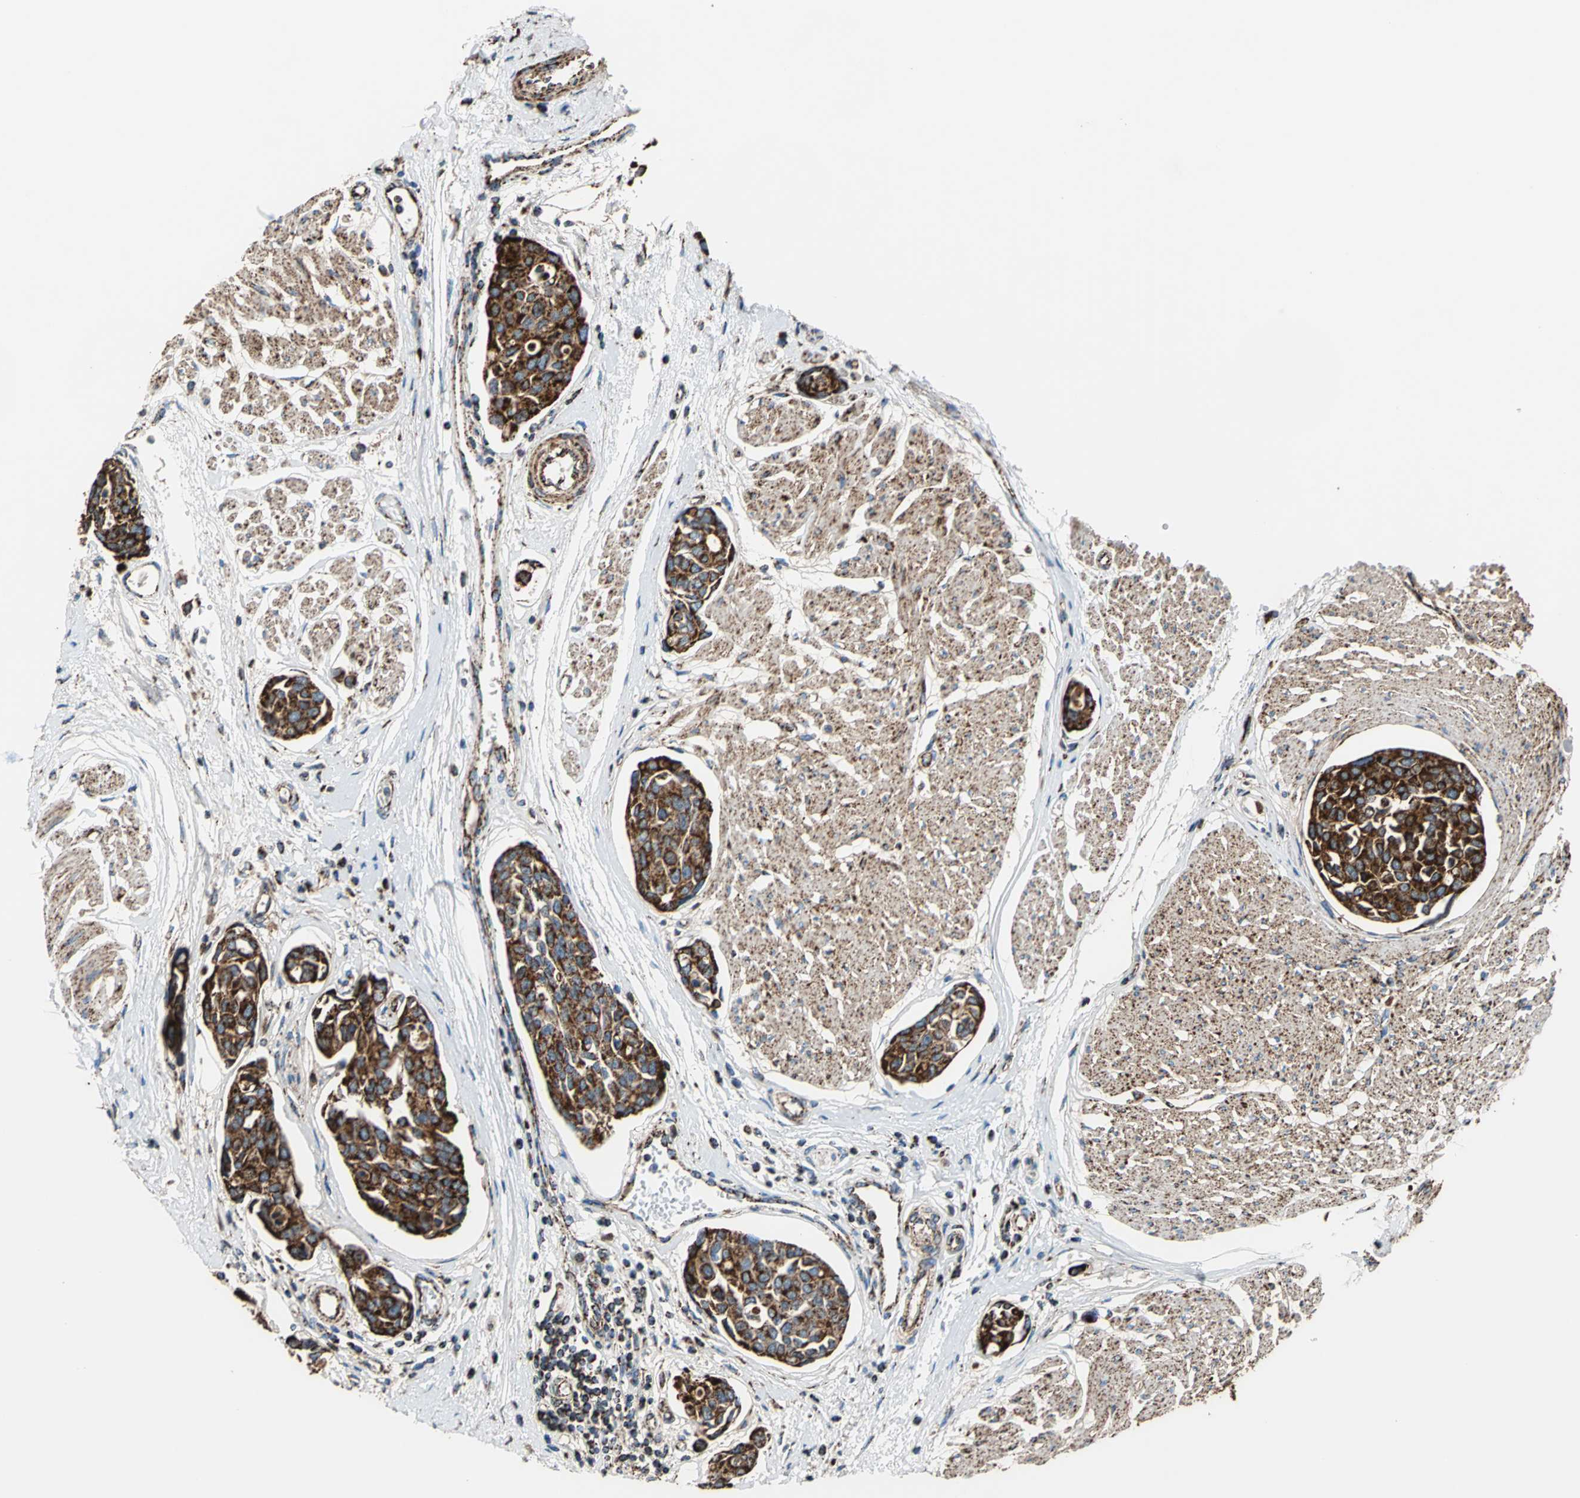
{"staining": {"intensity": "strong", "quantity": ">75%", "location": "cytoplasmic/membranous"}, "tissue": "urothelial cancer", "cell_type": "Tumor cells", "image_type": "cancer", "snomed": [{"axis": "morphology", "description": "Urothelial carcinoma, High grade"}, {"axis": "topography", "description": "Urinary bladder"}], "caption": "Strong cytoplasmic/membranous positivity is present in approximately >75% of tumor cells in urothelial carcinoma (high-grade).", "gene": "ECH1", "patient": {"sex": "male", "age": 78}}